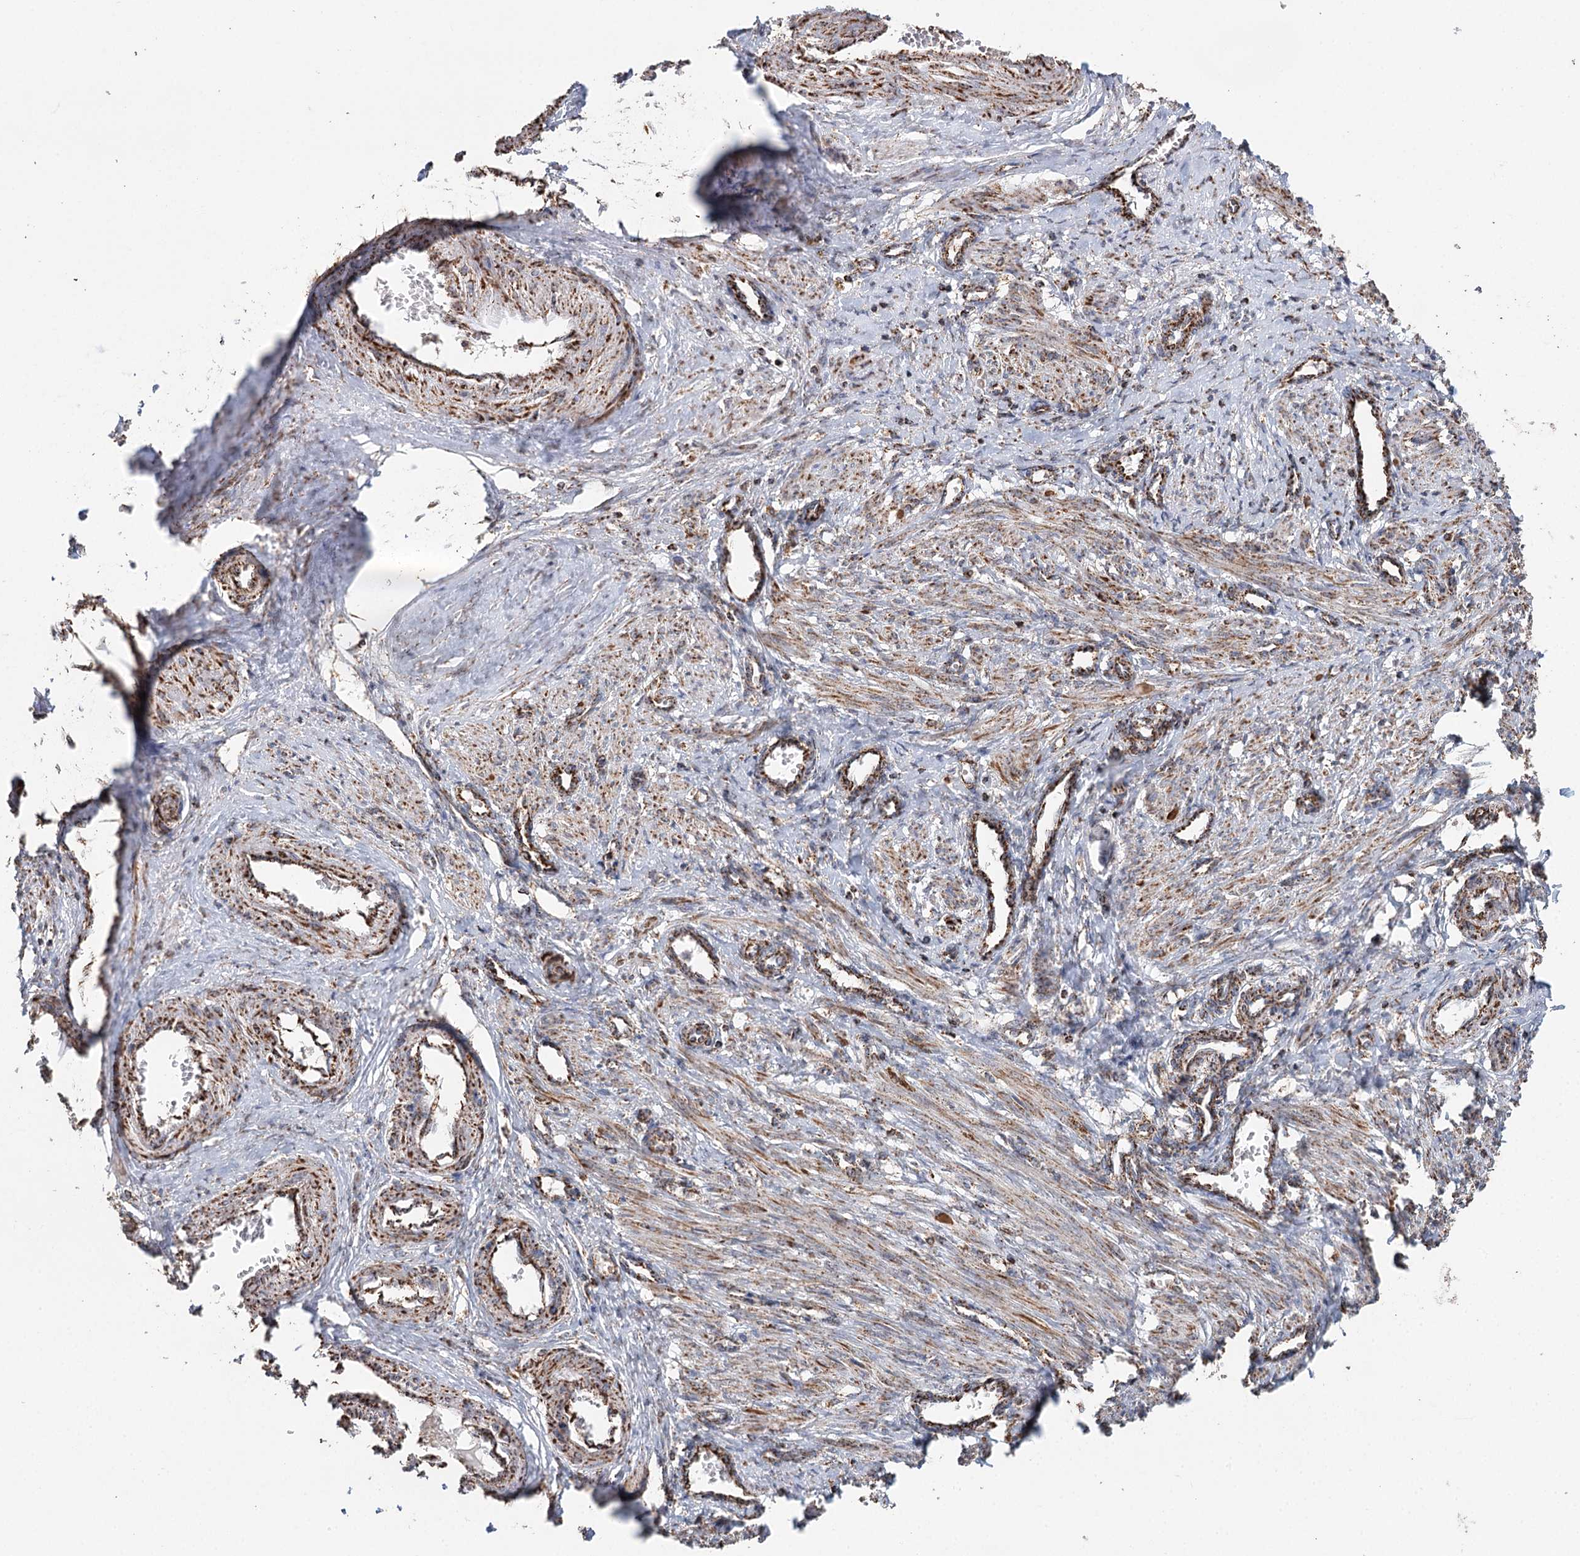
{"staining": {"intensity": "moderate", "quantity": ">75%", "location": "cytoplasmic/membranous"}, "tissue": "smooth muscle", "cell_type": "Smooth muscle cells", "image_type": "normal", "snomed": [{"axis": "morphology", "description": "Normal tissue, NOS"}, {"axis": "topography", "description": "Endometrium"}], "caption": "IHC image of unremarkable smooth muscle: human smooth muscle stained using IHC shows medium levels of moderate protein expression localized specifically in the cytoplasmic/membranous of smooth muscle cells, appearing as a cytoplasmic/membranous brown color.", "gene": "APH1A", "patient": {"sex": "female", "age": 33}}